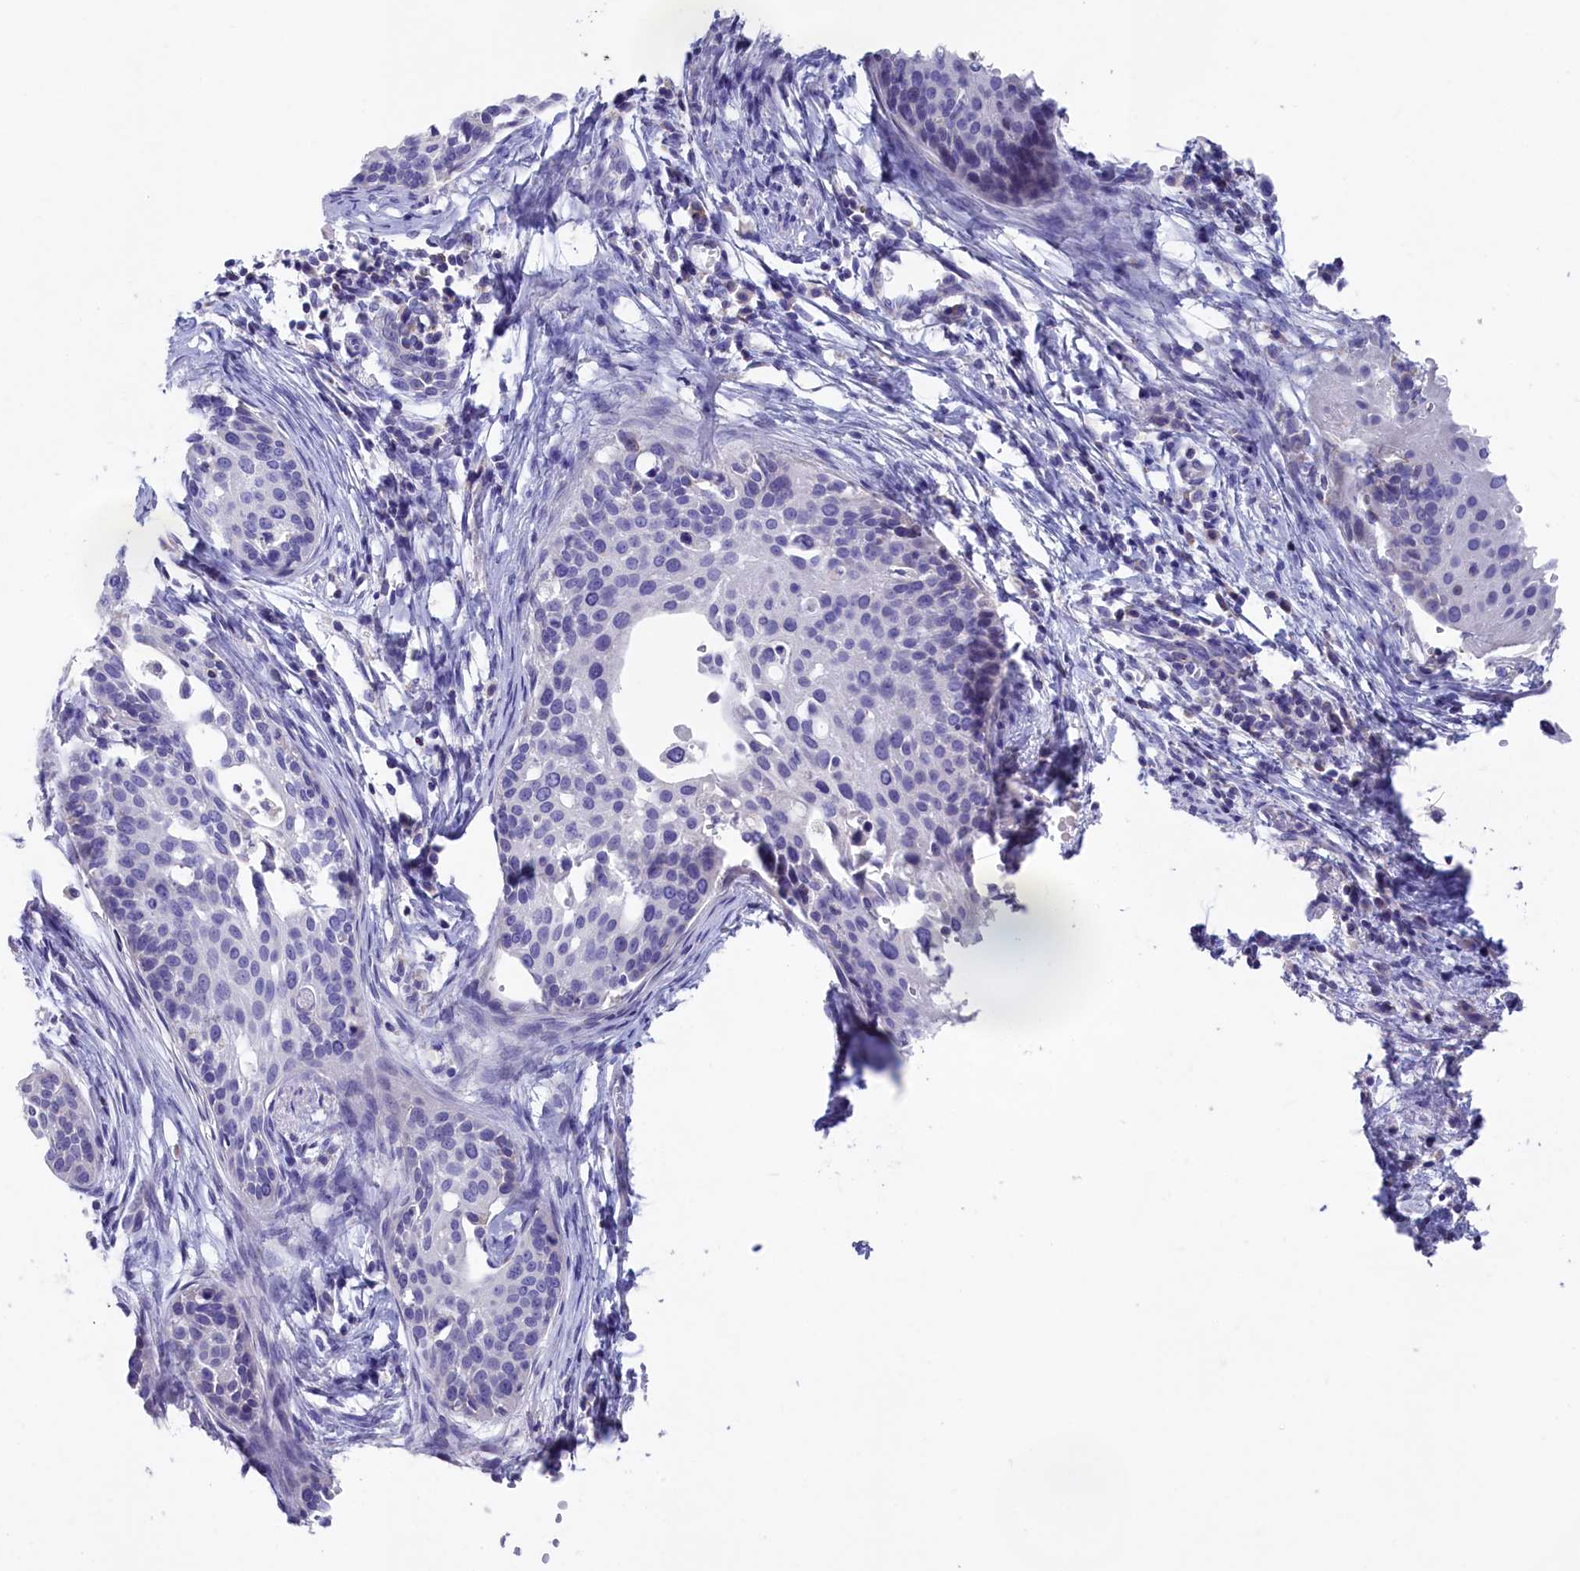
{"staining": {"intensity": "negative", "quantity": "none", "location": "none"}, "tissue": "cervical cancer", "cell_type": "Tumor cells", "image_type": "cancer", "snomed": [{"axis": "morphology", "description": "Squamous cell carcinoma, NOS"}, {"axis": "topography", "description": "Cervix"}], "caption": "Immunohistochemistry histopathology image of neoplastic tissue: human squamous cell carcinoma (cervical) stained with DAB displays no significant protein positivity in tumor cells. The staining was performed using DAB (3,3'-diaminobenzidine) to visualize the protein expression in brown, while the nuclei were stained in blue with hematoxylin (Magnification: 20x).", "gene": "PRDM12", "patient": {"sex": "female", "age": 44}}